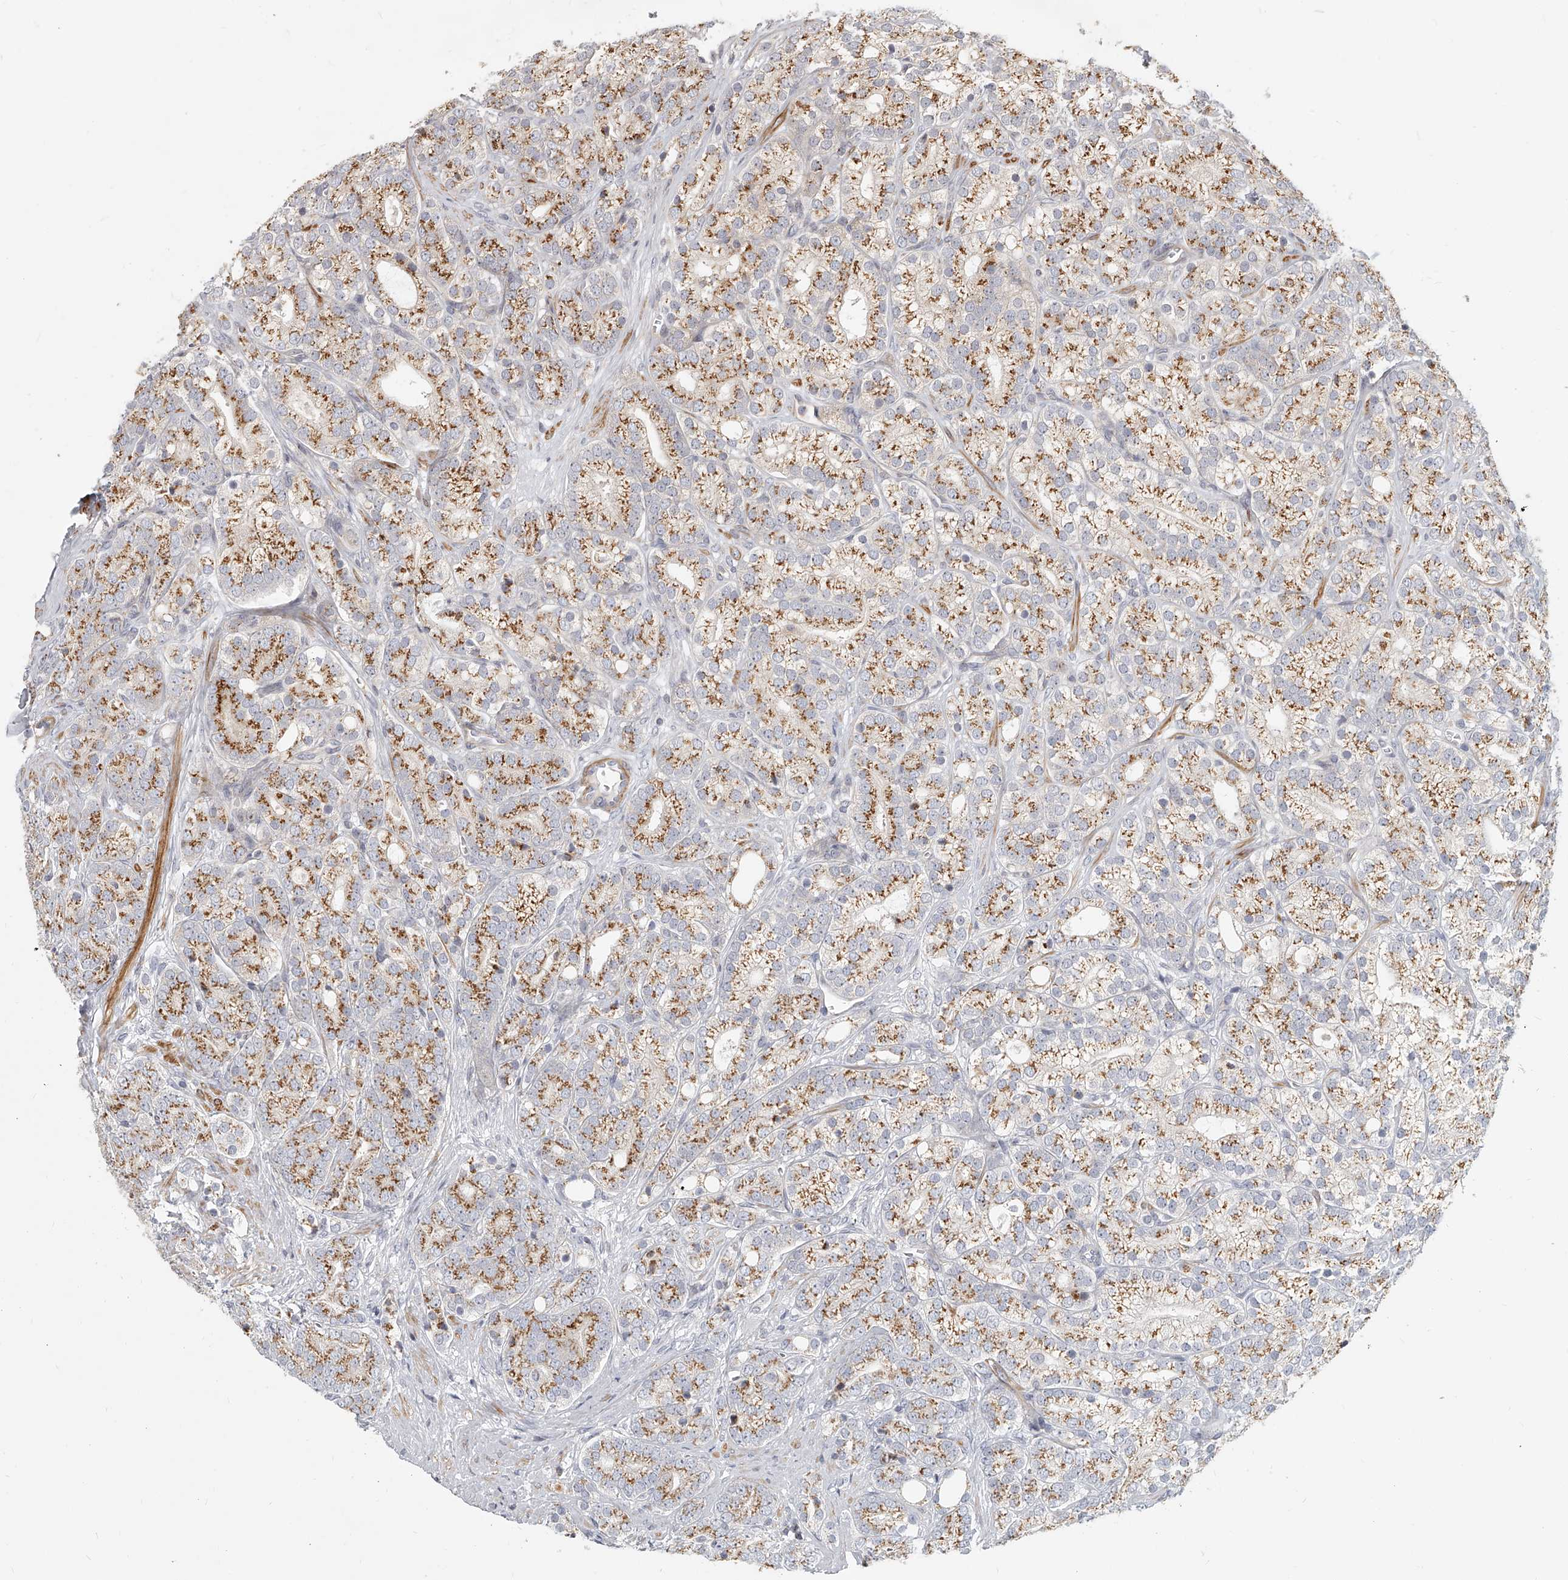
{"staining": {"intensity": "strong", "quantity": "25%-75%", "location": "cytoplasmic/membranous"}, "tissue": "prostate cancer", "cell_type": "Tumor cells", "image_type": "cancer", "snomed": [{"axis": "morphology", "description": "Adenocarcinoma, High grade"}, {"axis": "topography", "description": "Prostate"}], "caption": "Prostate cancer (high-grade adenocarcinoma) stained with a brown dye exhibits strong cytoplasmic/membranous positive positivity in approximately 25%-75% of tumor cells.", "gene": "SLC37A1", "patient": {"sex": "male", "age": 57}}